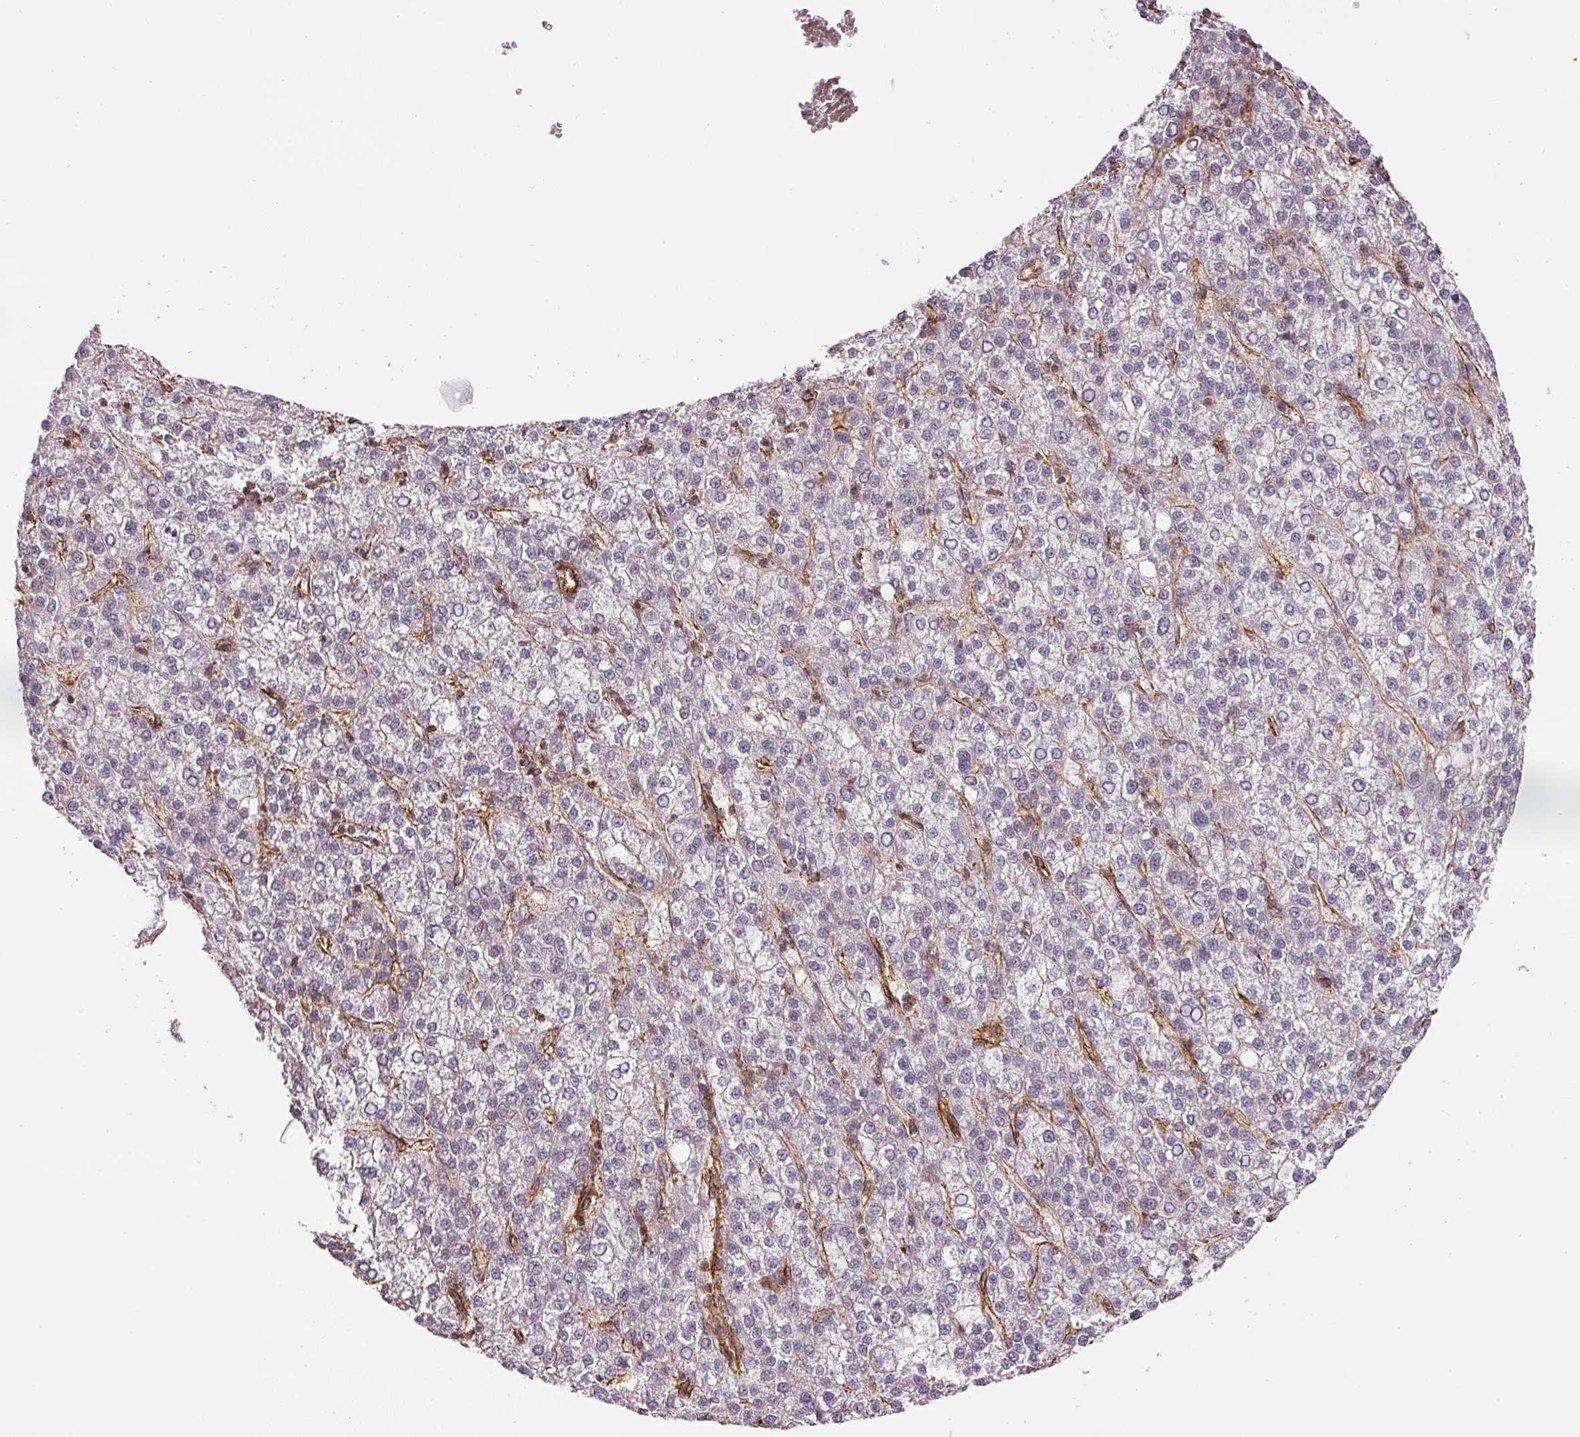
{"staining": {"intensity": "negative", "quantity": "none", "location": "none"}, "tissue": "liver cancer", "cell_type": "Tumor cells", "image_type": "cancer", "snomed": [{"axis": "morphology", "description": "Carcinoma, Hepatocellular, NOS"}, {"axis": "topography", "description": "Liver"}], "caption": "This is a micrograph of immunohistochemistry (IHC) staining of liver cancer, which shows no positivity in tumor cells.", "gene": "MYL12A", "patient": {"sex": "female", "age": 58}}